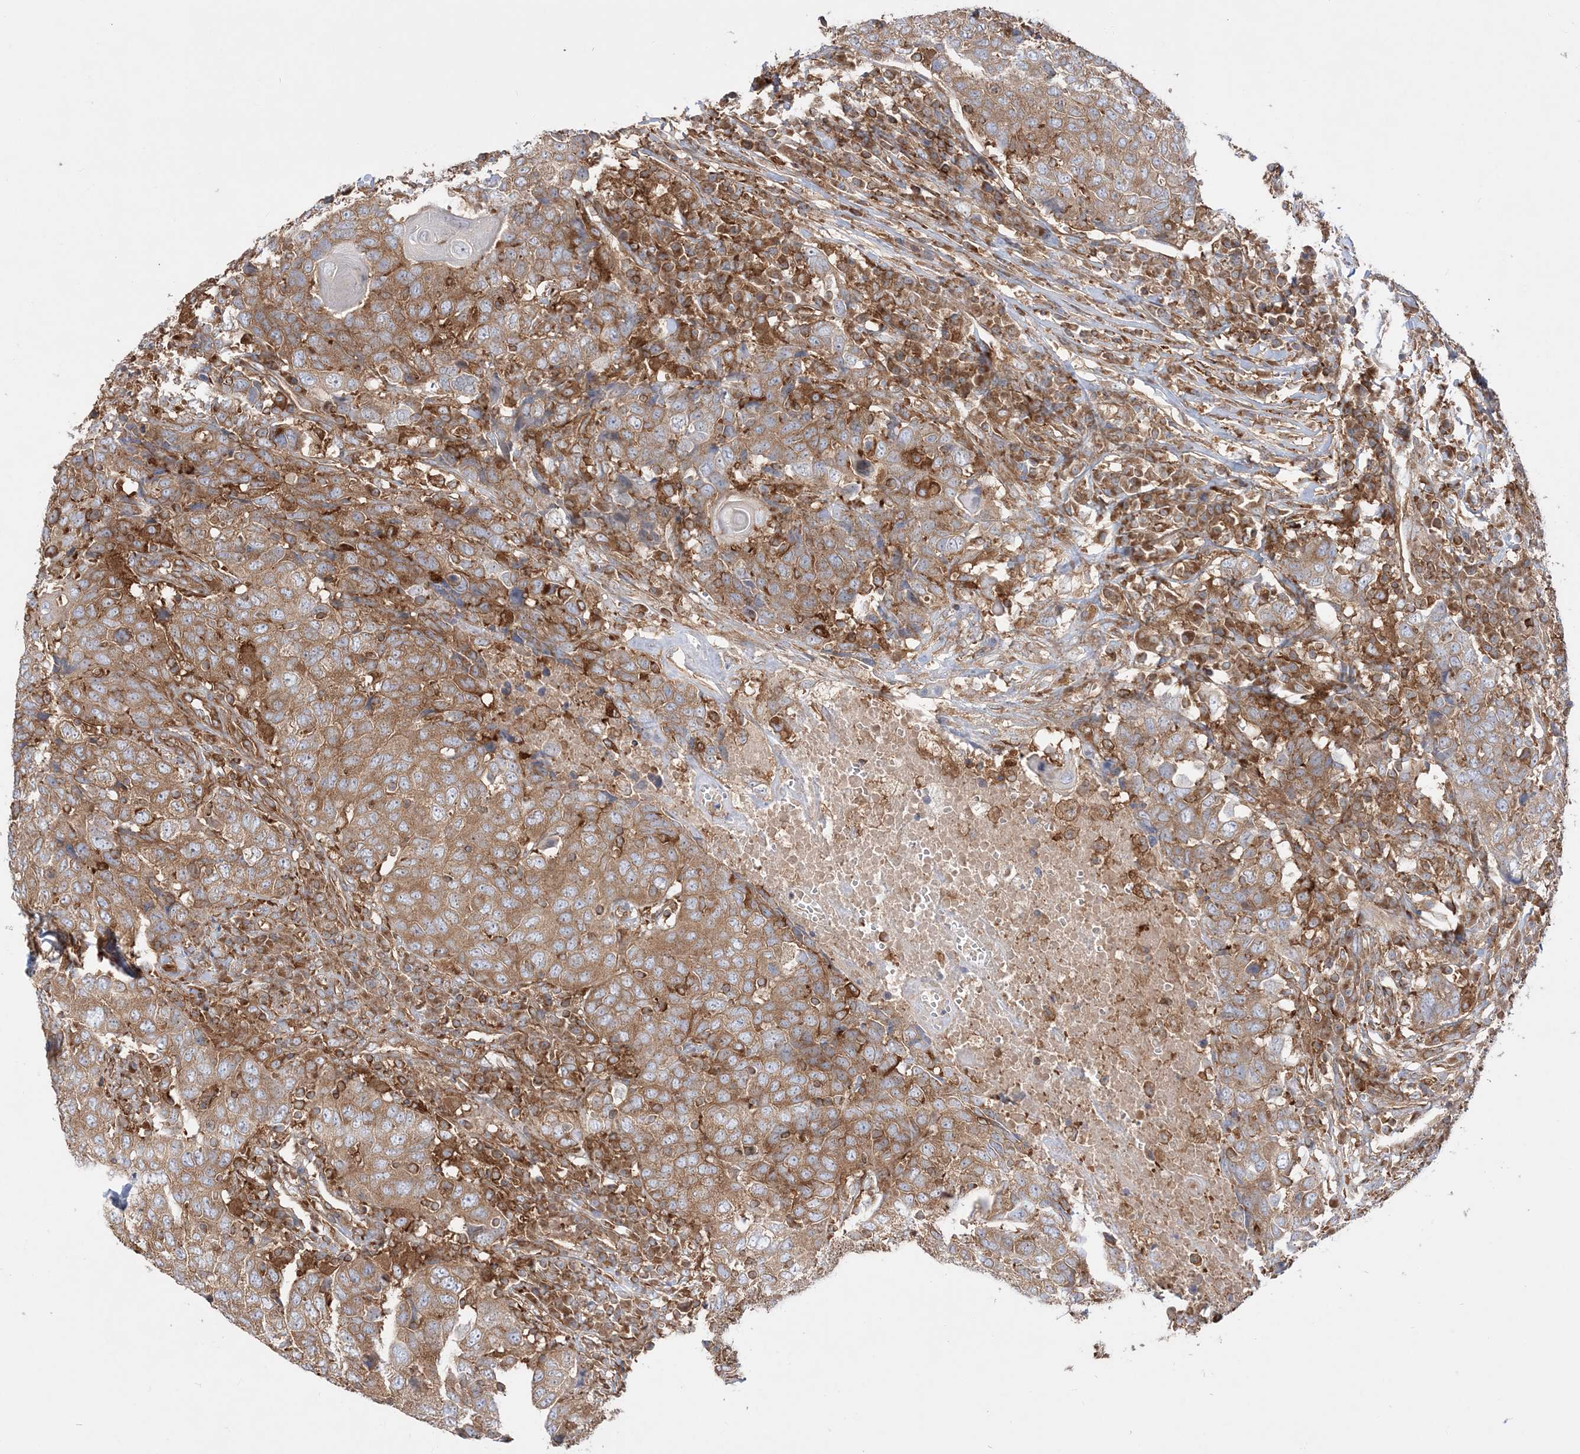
{"staining": {"intensity": "moderate", "quantity": ">75%", "location": "cytoplasmic/membranous"}, "tissue": "head and neck cancer", "cell_type": "Tumor cells", "image_type": "cancer", "snomed": [{"axis": "morphology", "description": "Squamous cell carcinoma, NOS"}, {"axis": "topography", "description": "Head-Neck"}], "caption": "High-magnification brightfield microscopy of head and neck cancer stained with DAB (brown) and counterstained with hematoxylin (blue). tumor cells exhibit moderate cytoplasmic/membranous staining is seen in about>75% of cells.", "gene": "TBC1D5", "patient": {"sex": "male", "age": 66}}